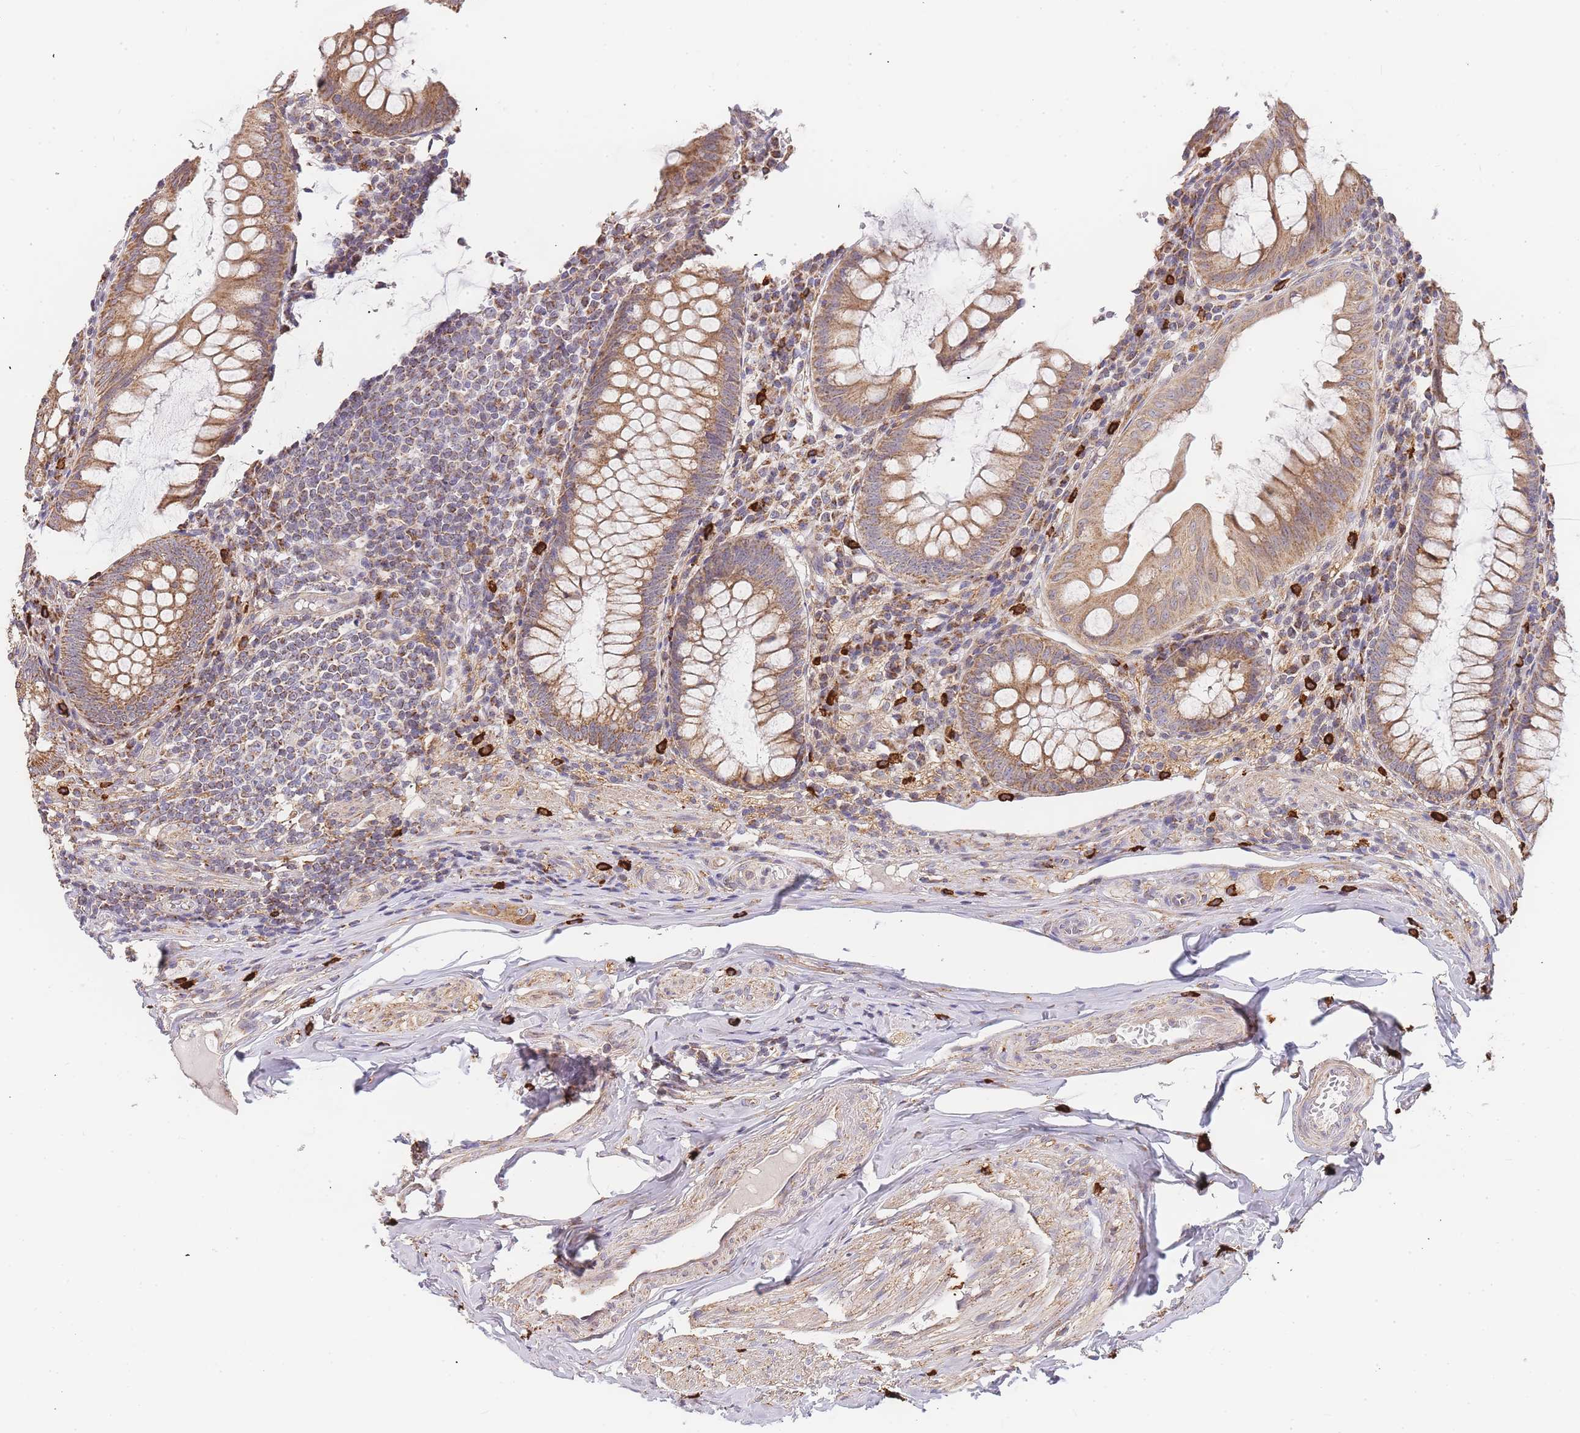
{"staining": {"intensity": "moderate", "quantity": ">75%", "location": "cytoplasmic/membranous"}, "tissue": "appendix", "cell_type": "Glandular cells", "image_type": "normal", "snomed": [{"axis": "morphology", "description": "Normal tissue, NOS"}, {"axis": "topography", "description": "Appendix"}], "caption": "High-magnification brightfield microscopy of benign appendix stained with DAB (3,3'-diaminobenzidine) (brown) and counterstained with hematoxylin (blue). glandular cells exhibit moderate cytoplasmic/membranous staining is present in about>75% of cells.", "gene": "ADCY9", "patient": {"sex": "male", "age": 83}}